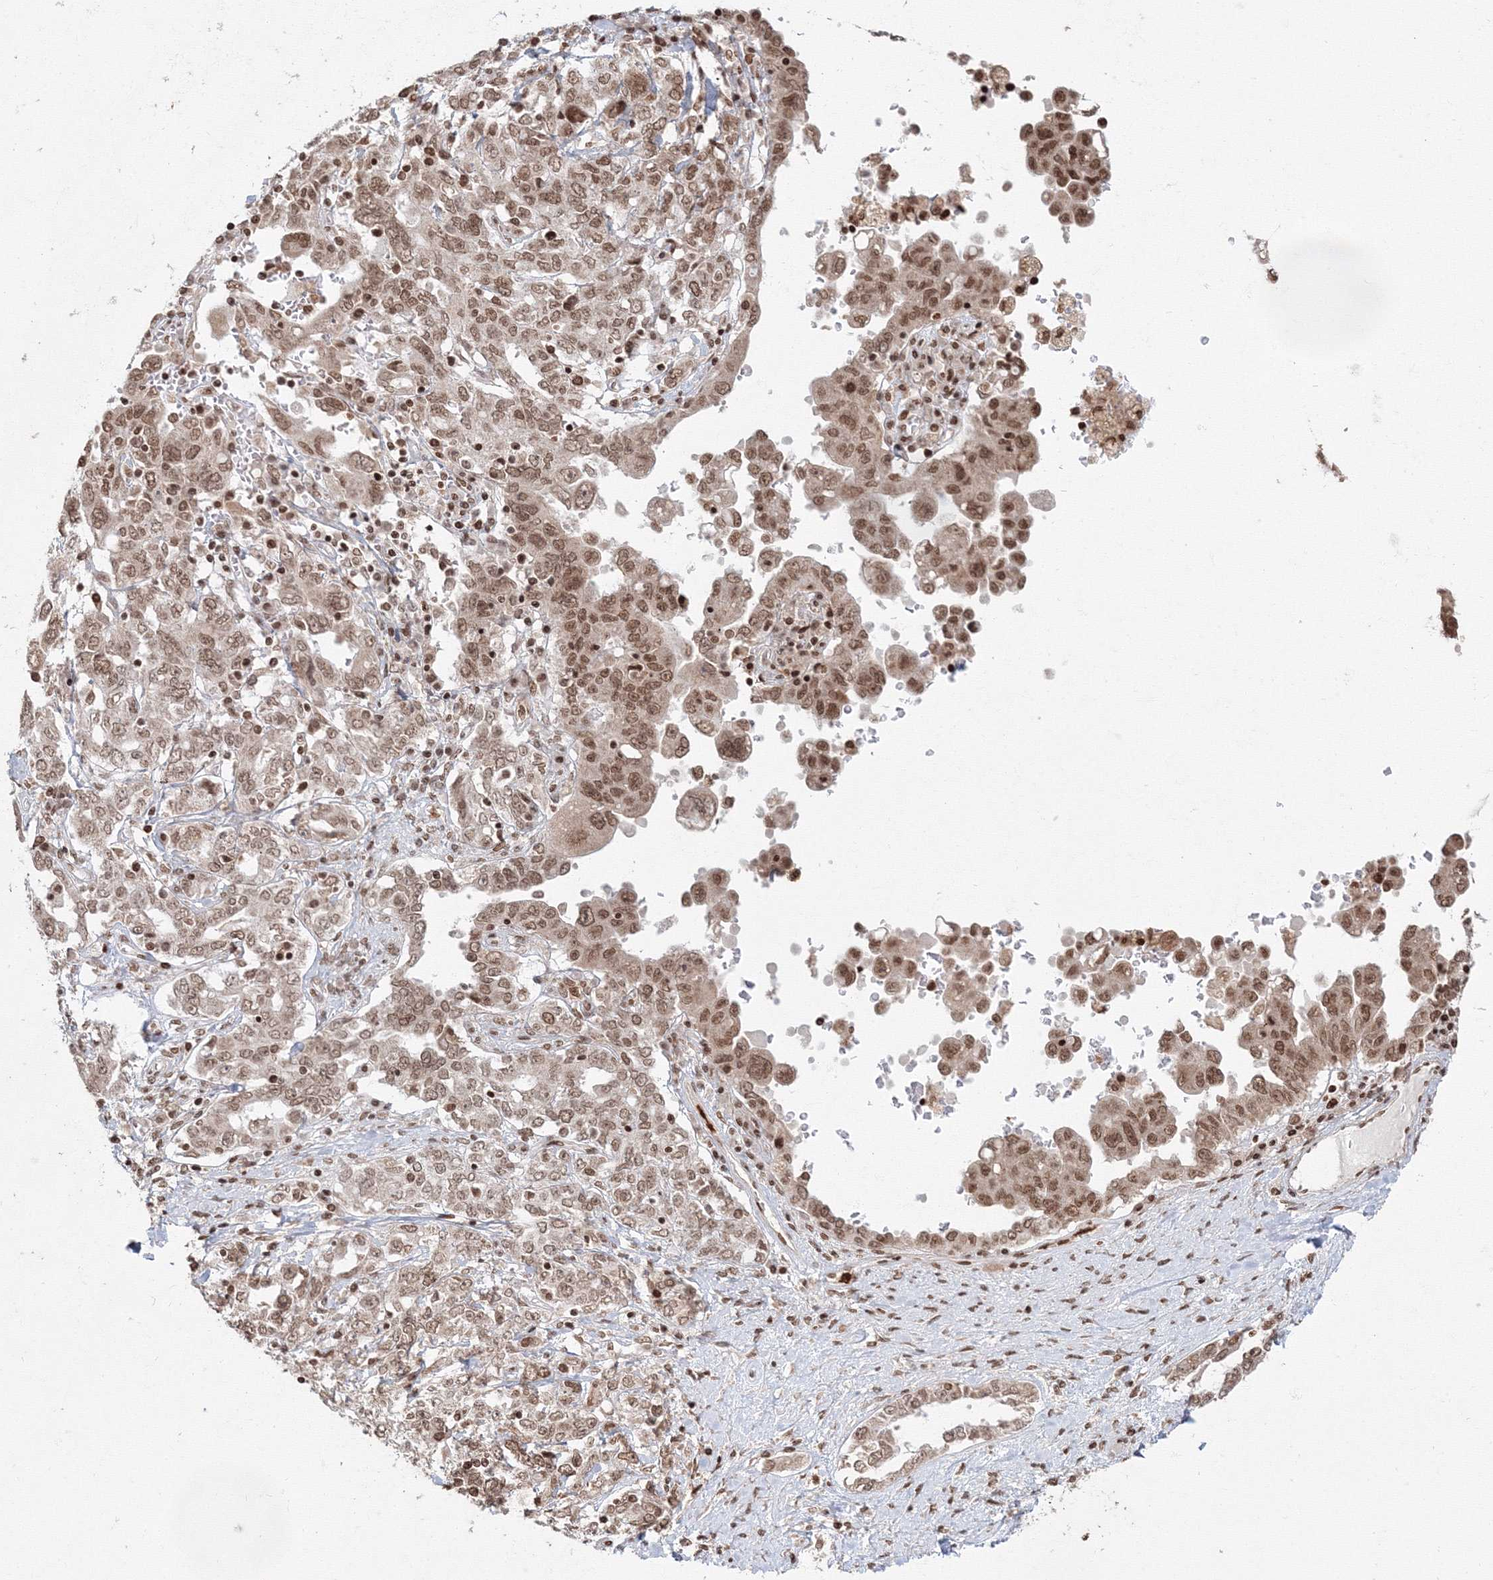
{"staining": {"intensity": "moderate", "quantity": ">75%", "location": "nuclear"}, "tissue": "ovarian cancer", "cell_type": "Tumor cells", "image_type": "cancer", "snomed": [{"axis": "morphology", "description": "Carcinoma, endometroid"}, {"axis": "topography", "description": "Ovary"}], "caption": "About >75% of tumor cells in ovarian endometroid carcinoma show moderate nuclear protein positivity as visualized by brown immunohistochemical staining.", "gene": "KIF20A", "patient": {"sex": "female", "age": 62}}